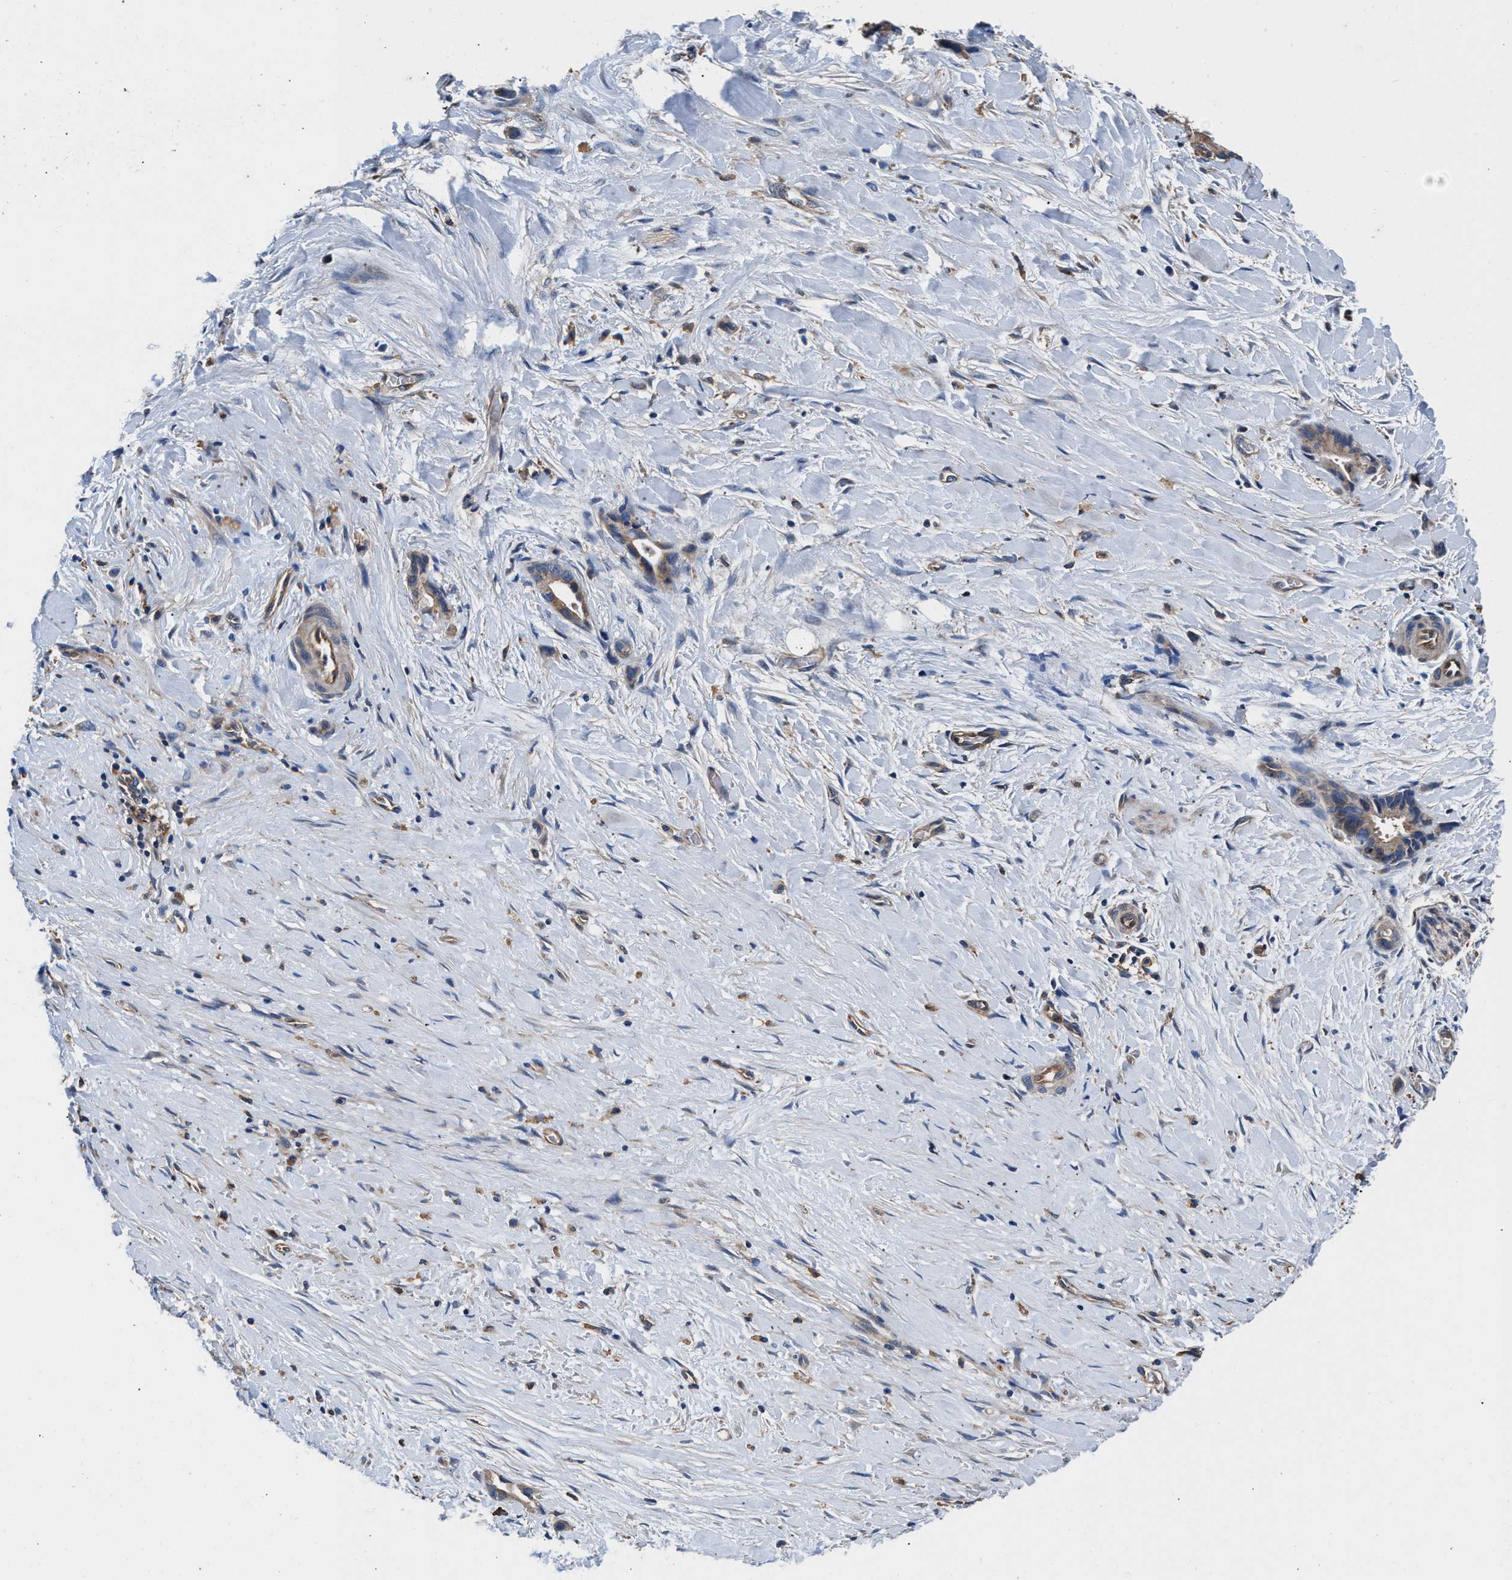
{"staining": {"intensity": "weak", "quantity": ">75%", "location": "cytoplasmic/membranous"}, "tissue": "liver cancer", "cell_type": "Tumor cells", "image_type": "cancer", "snomed": [{"axis": "morphology", "description": "Cholangiocarcinoma"}, {"axis": "topography", "description": "Liver"}], "caption": "Tumor cells reveal weak cytoplasmic/membranous staining in about >75% of cells in liver cholangiocarcinoma. (DAB (3,3'-diaminobenzidine) = brown stain, brightfield microscopy at high magnification).", "gene": "PPP1R9B", "patient": {"sex": "female", "age": 55}}